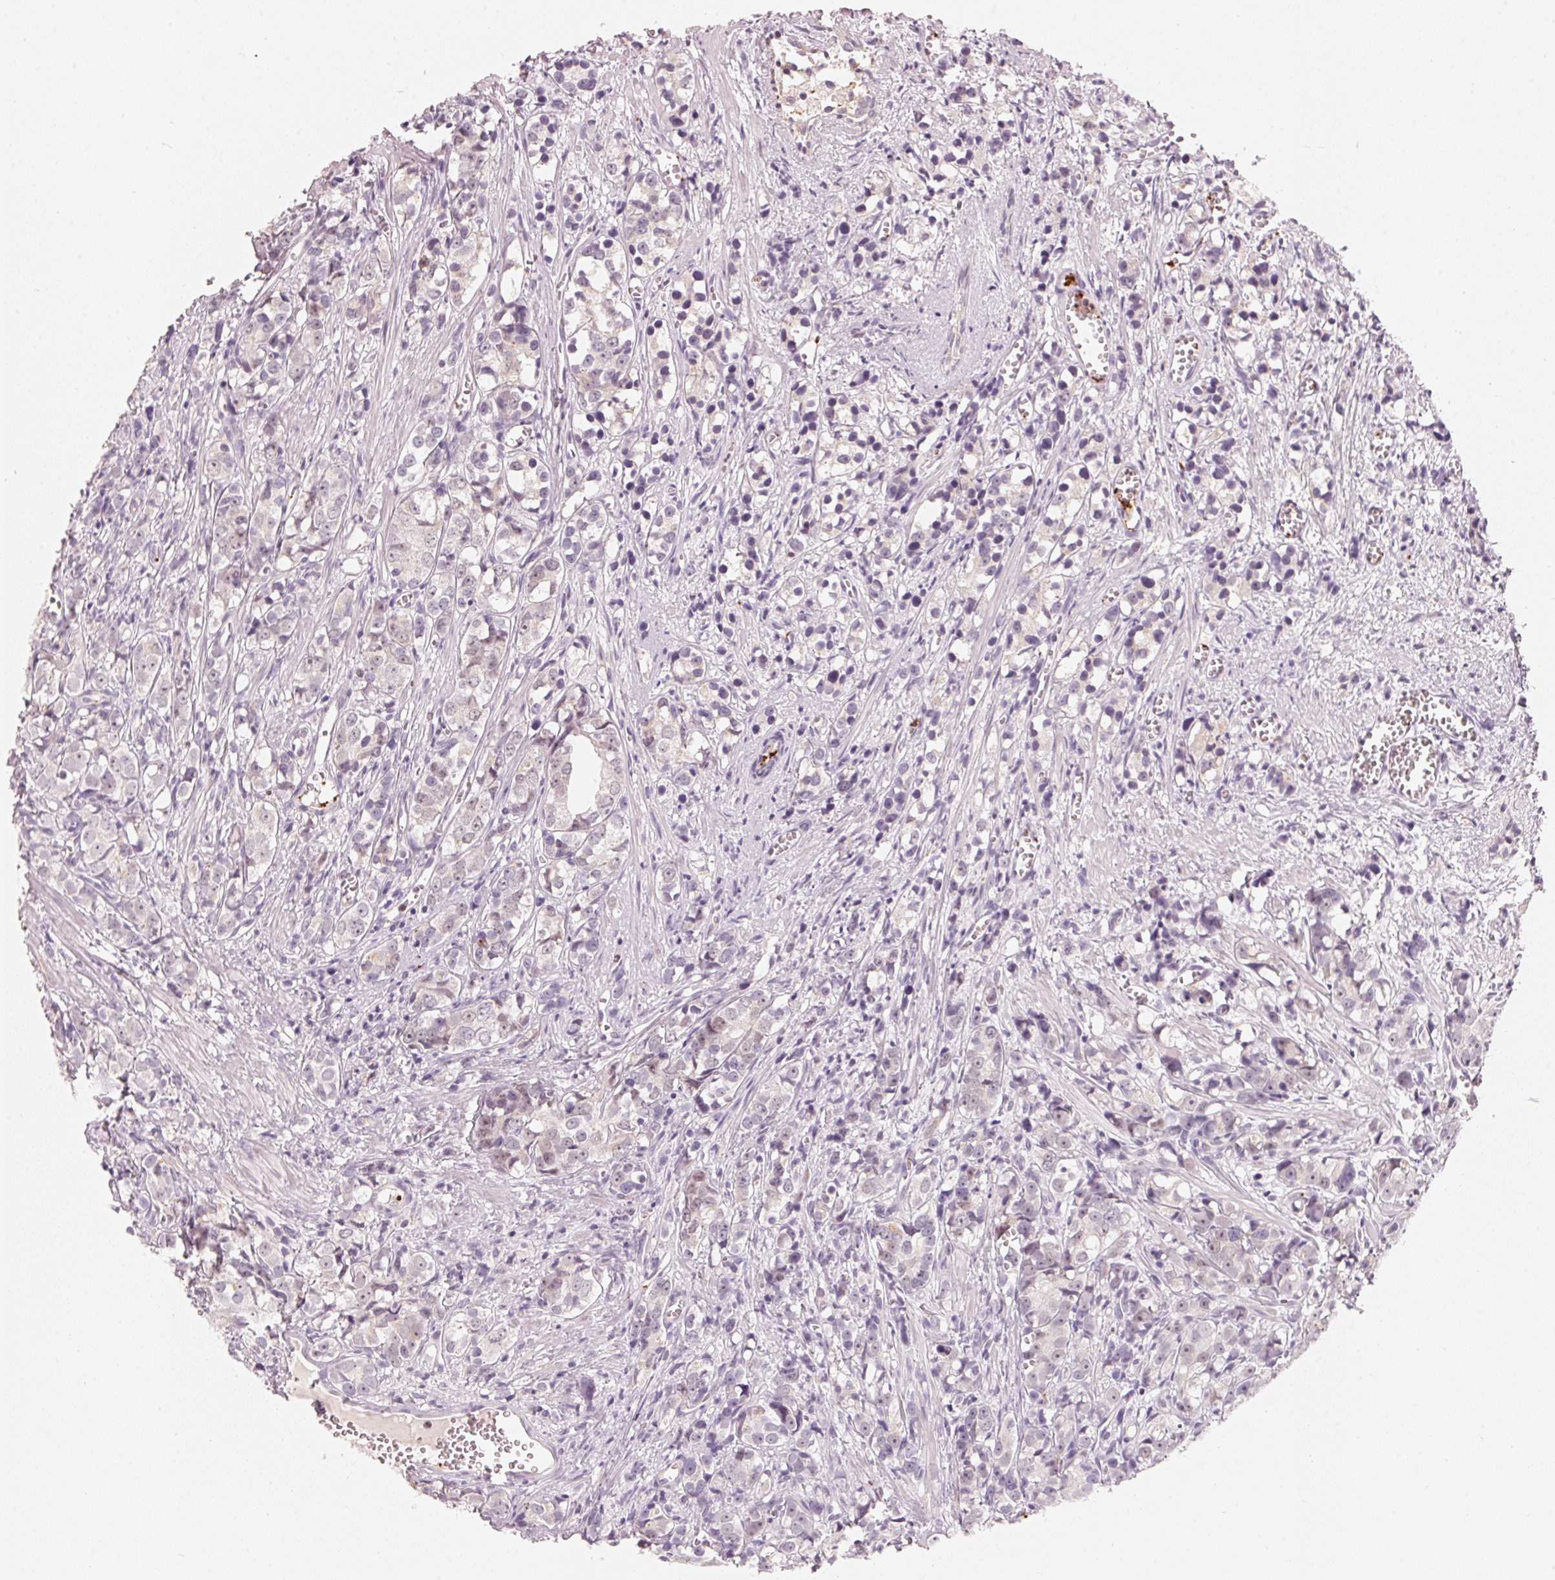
{"staining": {"intensity": "weak", "quantity": "<25%", "location": "nuclear"}, "tissue": "prostate cancer", "cell_type": "Tumor cells", "image_type": "cancer", "snomed": [{"axis": "morphology", "description": "Adenocarcinoma, High grade"}, {"axis": "topography", "description": "Prostate"}], "caption": "Prostate cancer (high-grade adenocarcinoma) was stained to show a protein in brown. There is no significant positivity in tumor cells.", "gene": "ARHGAP22", "patient": {"sex": "male", "age": 77}}